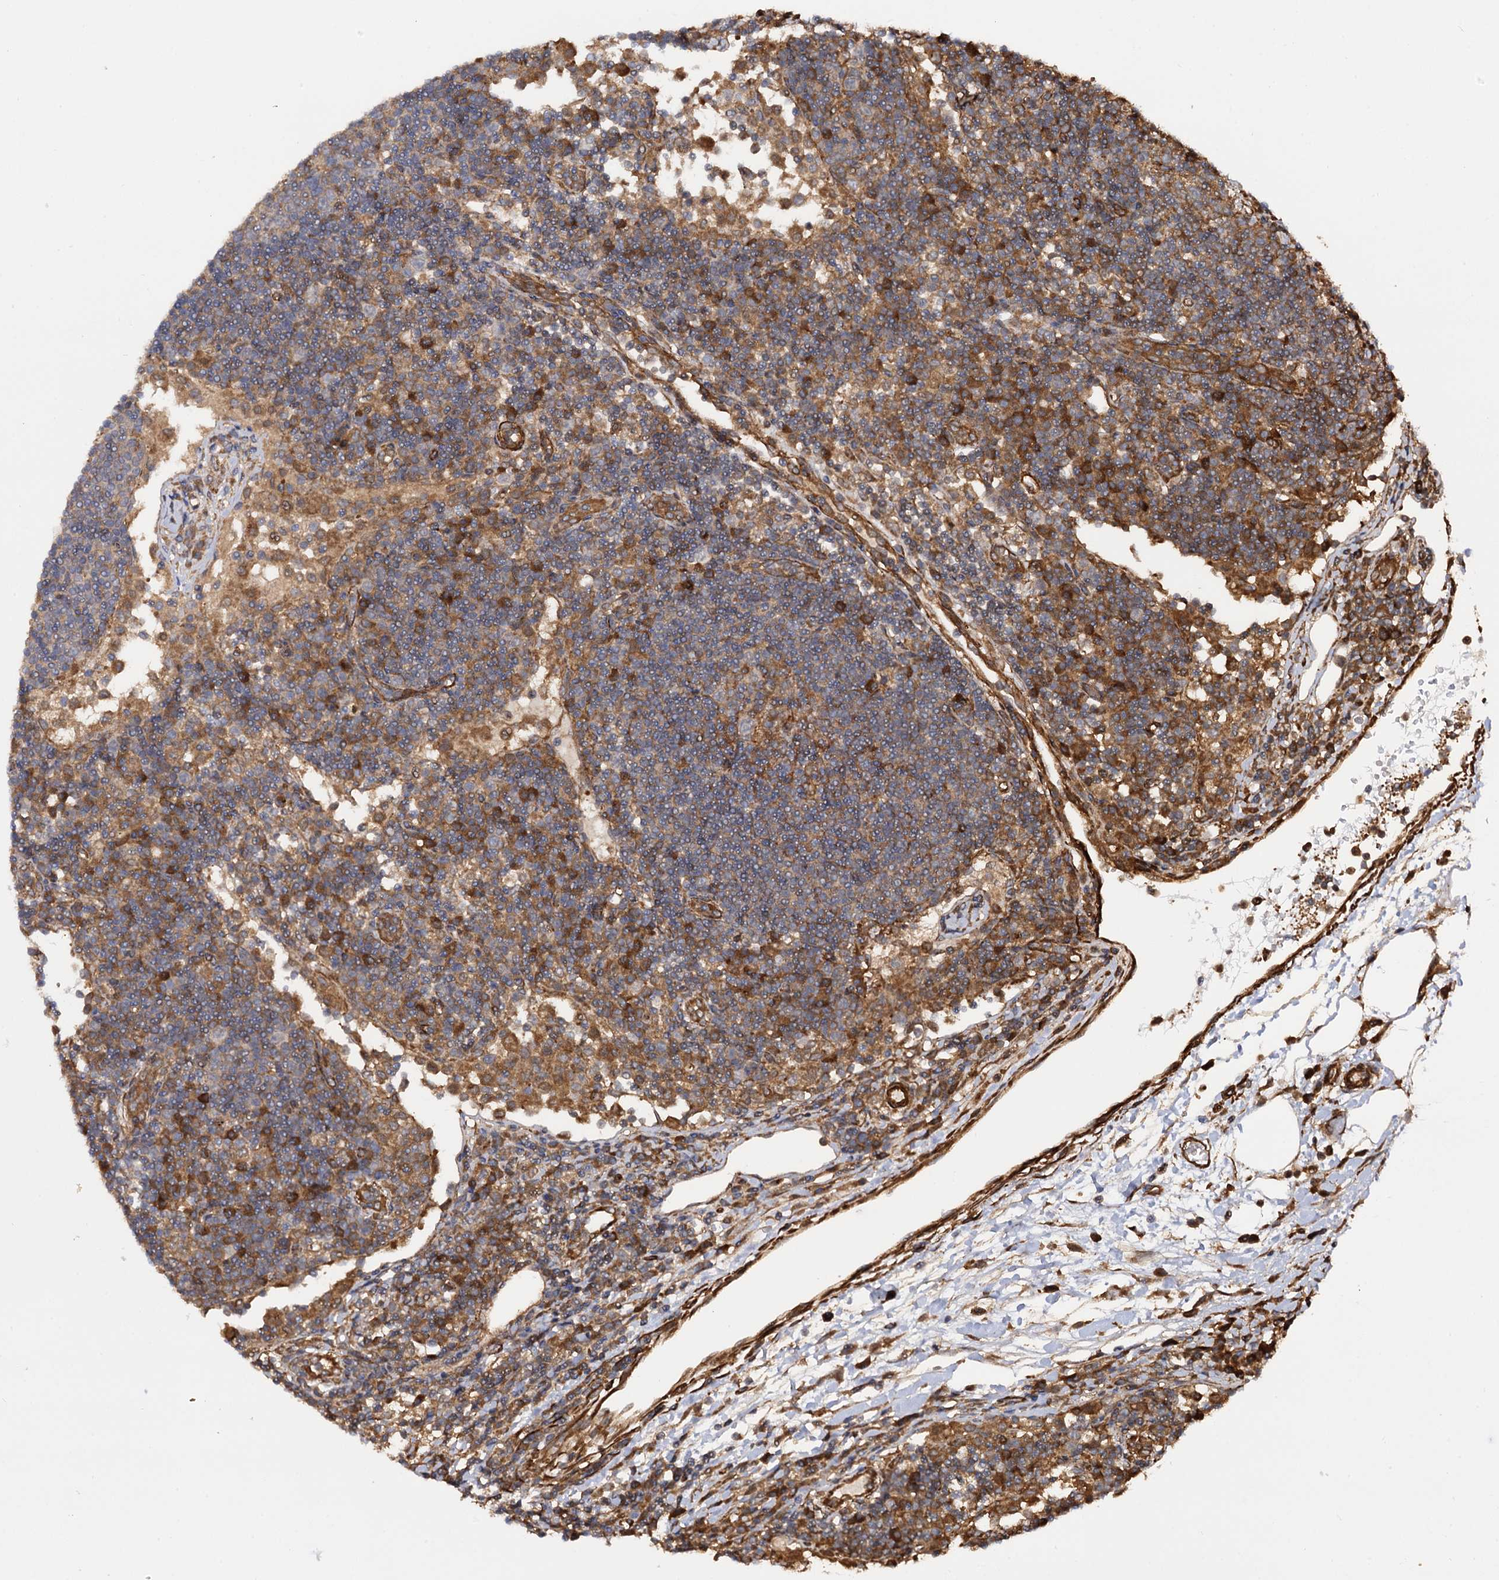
{"staining": {"intensity": "moderate", "quantity": "<25%", "location": "cytoplasmic/membranous"}, "tissue": "lymph node", "cell_type": "Germinal center cells", "image_type": "normal", "snomed": [{"axis": "morphology", "description": "Normal tissue, NOS"}, {"axis": "topography", "description": "Lymph node"}], "caption": "This histopathology image shows immunohistochemistry staining of unremarkable human lymph node, with low moderate cytoplasmic/membranous positivity in approximately <25% of germinal center cells.", "gene": "ATP8B4", "patient": {"sex": "female", "age": 53}}